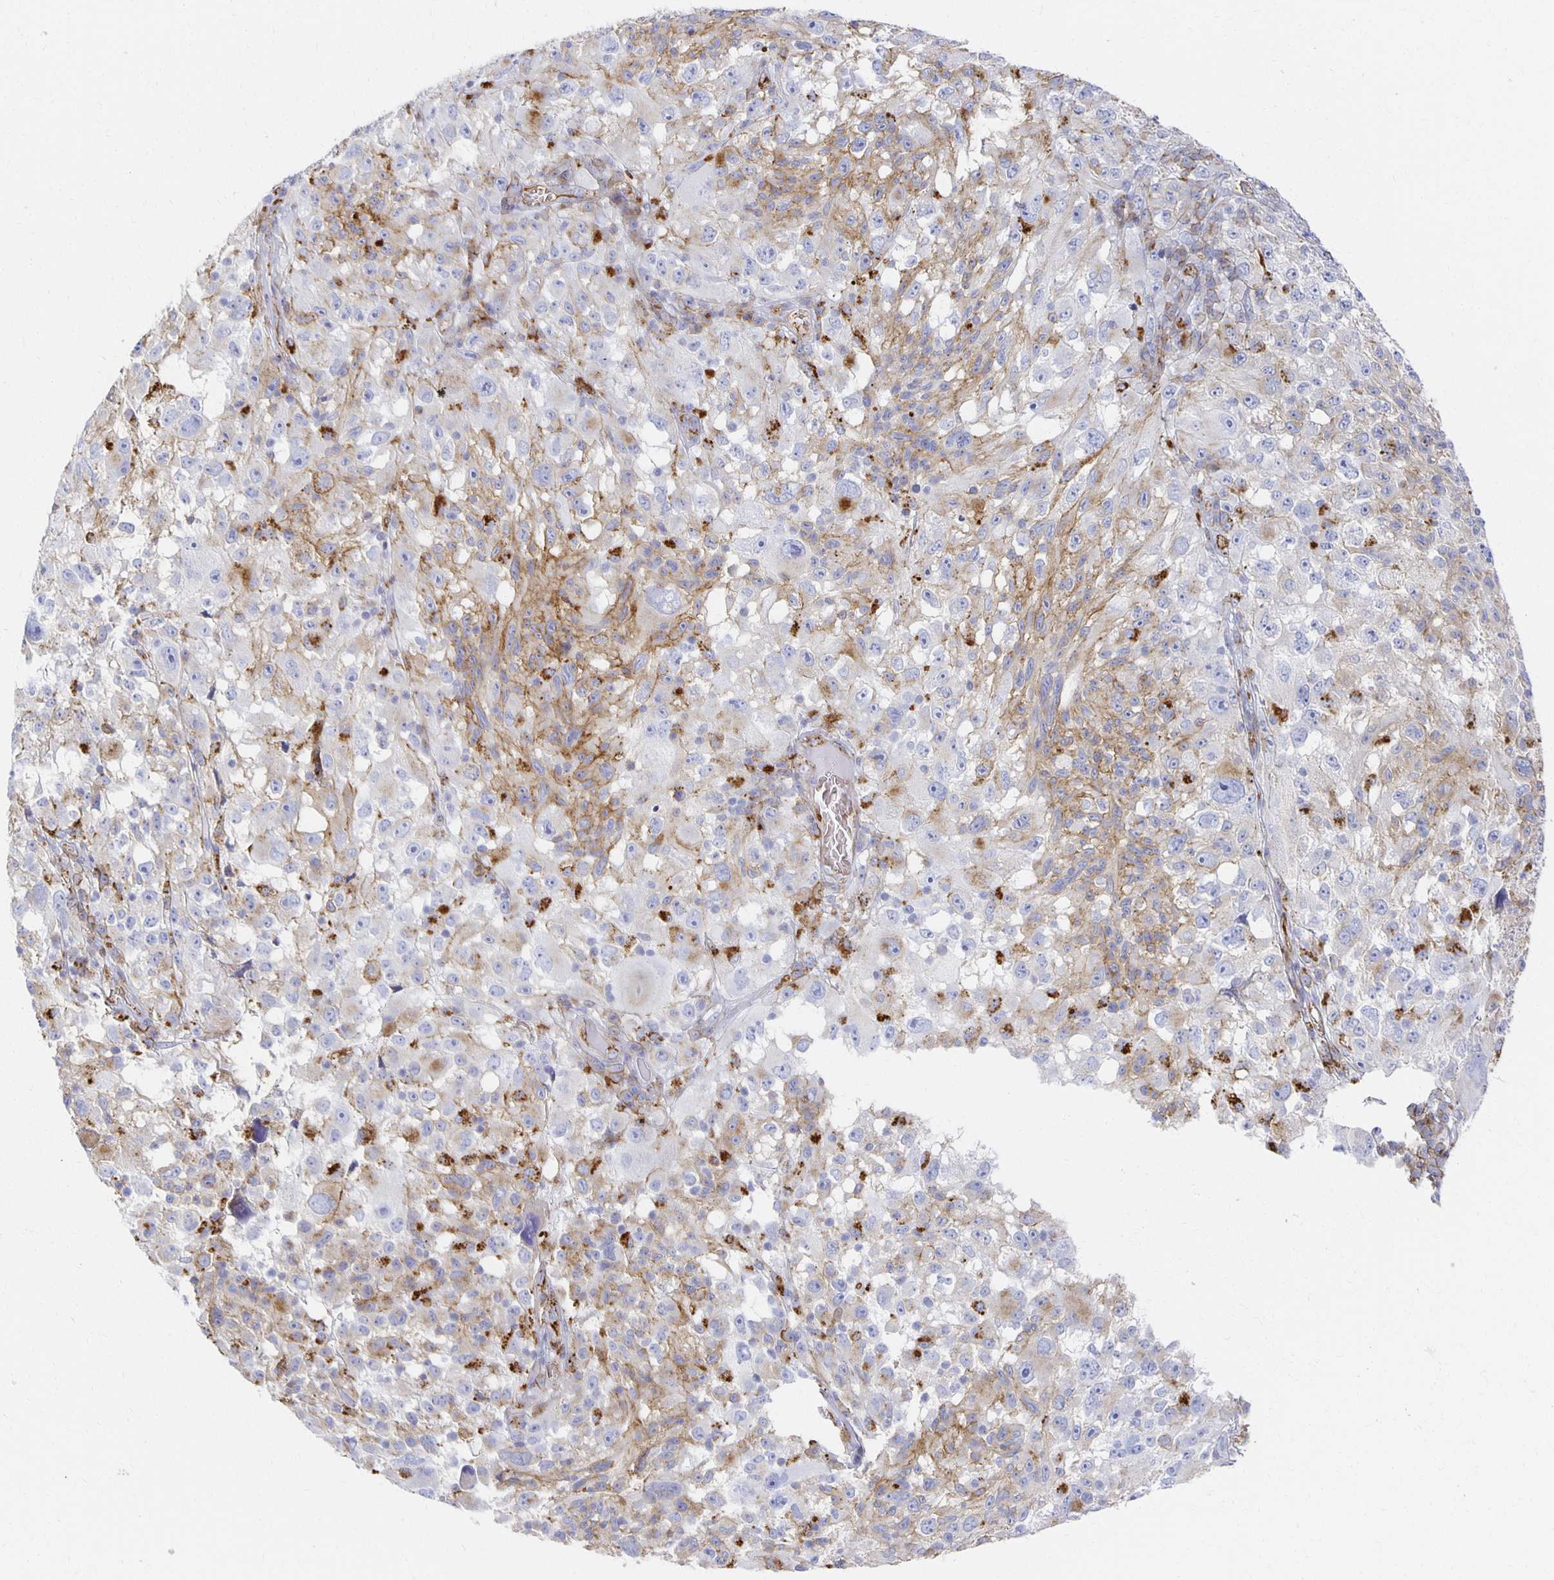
{"staining": {"intensity": "moderate", "quantity": "<25%", "location": "cytoplasmic/membranous"}, "tissue": "melanoma", "cell_type": "Tumor cells", "image_type": "cancer", "snomed": [{"axis": "morphology", "description": "Malignant melanoma, NOS"}, {"axis": "topography", "description": "Skin"}], "caption": "Melanoma stained for a protein reveals moderate cytoplasmic/membranous positivity in tumor cells.", "gene": "TAAR1", "patient": {"sex": "female", "age": 71}}